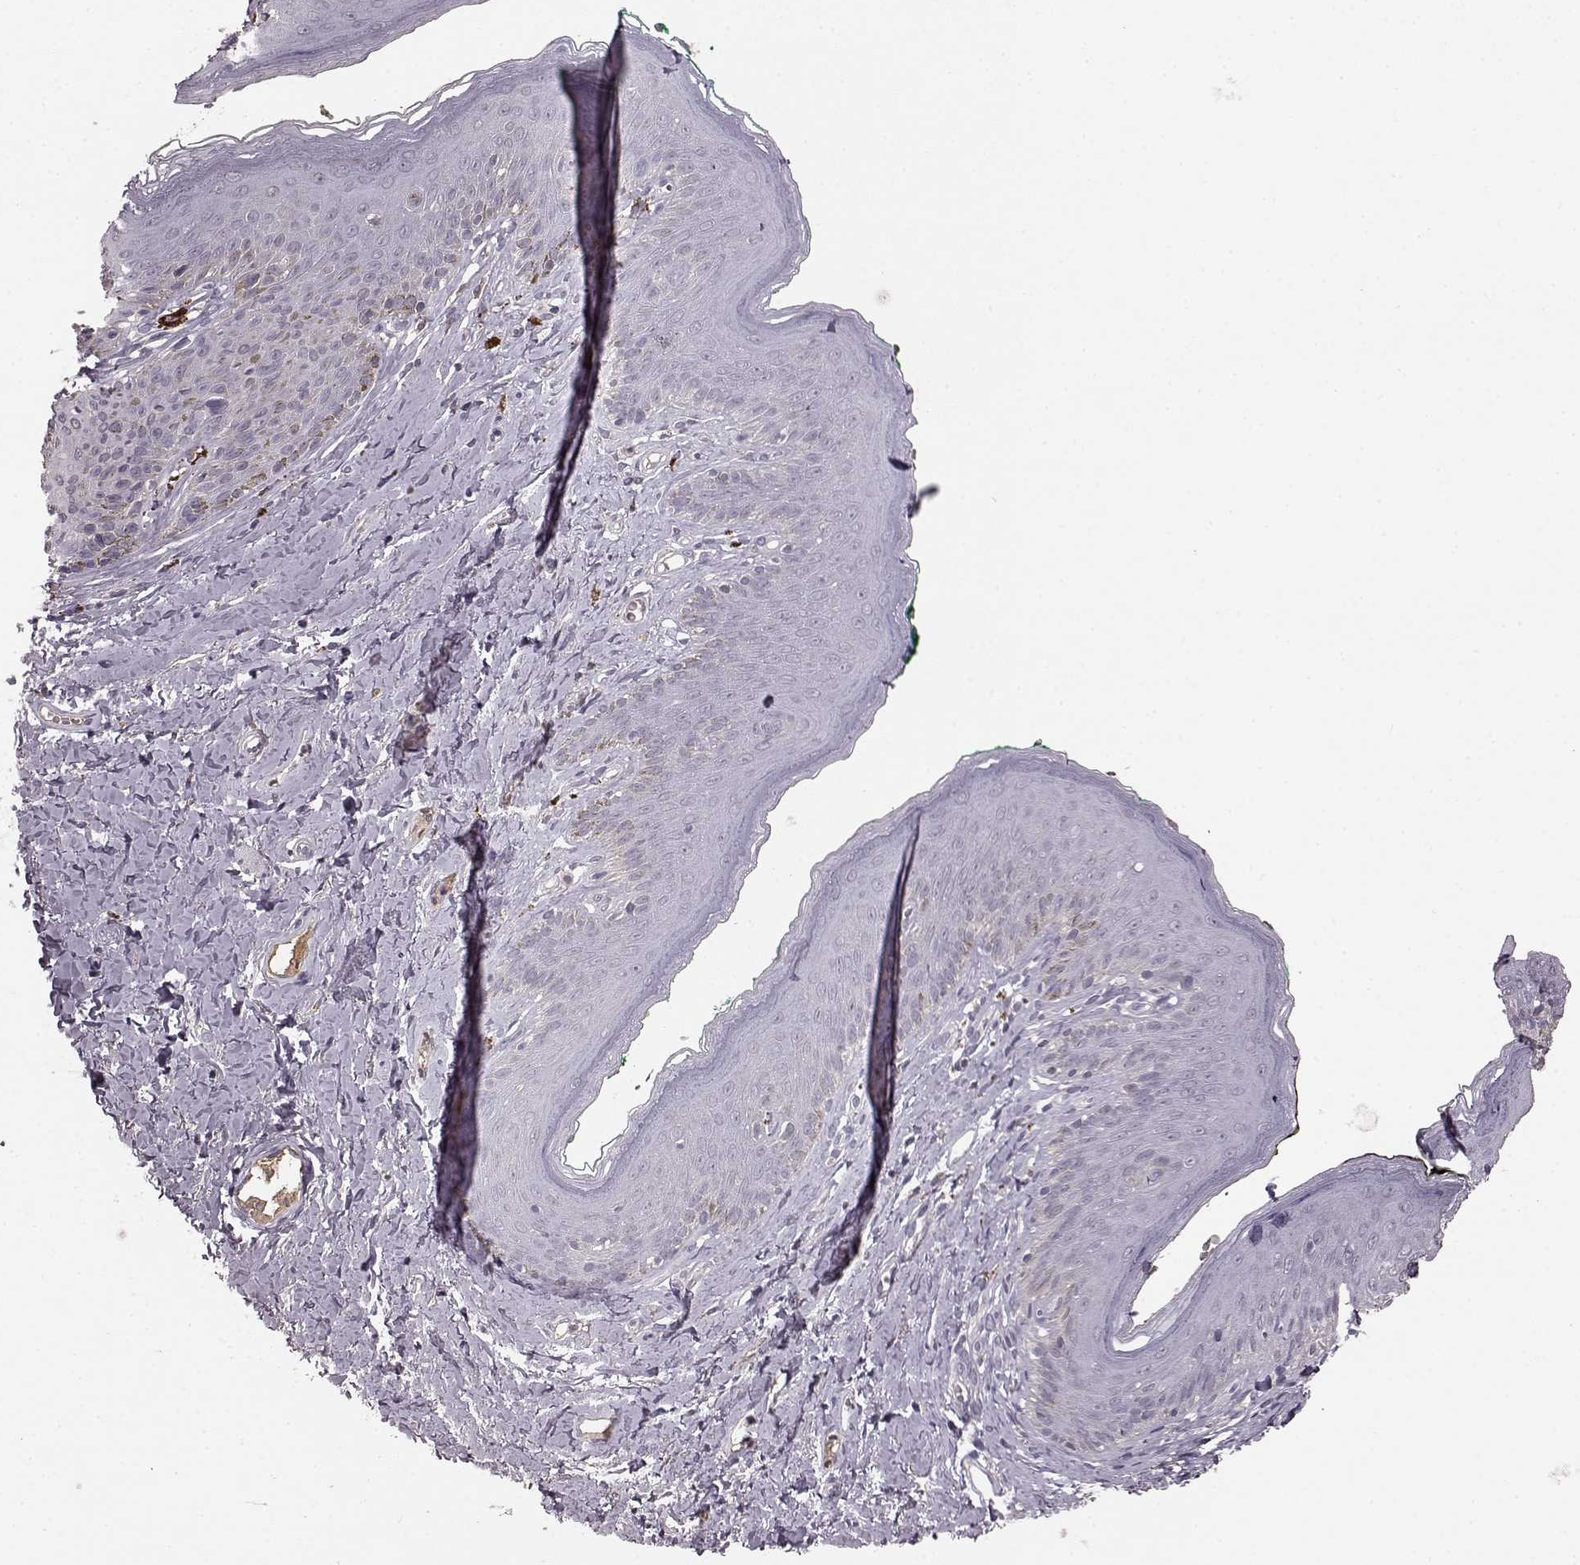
{"staining": {"intensity": "negative", "quantity": "none", "location": "none"}, "tissue": "skin", "cell_type": "Epidermal cells", "image_type": "normal", "snomed": [{"axis": "morphology", "description": "Normal tissue, NOS"}, {"axis": "topography", "description": "Vulva"}], "caption": "This micrograph is of benign skin stained with IHC to label a protein in brown with the nuclei are counter-stained blue. There is no staining in epidermal cells. (Stains: DAB (3,3'-diaminobenzidine) immunohistochemistry with hematoxylin counter stain, Microscopy: brightfield microscopy at high magnification).", "gene": "FRRS1L", "patient": {"sex": "female", "age": 66}}